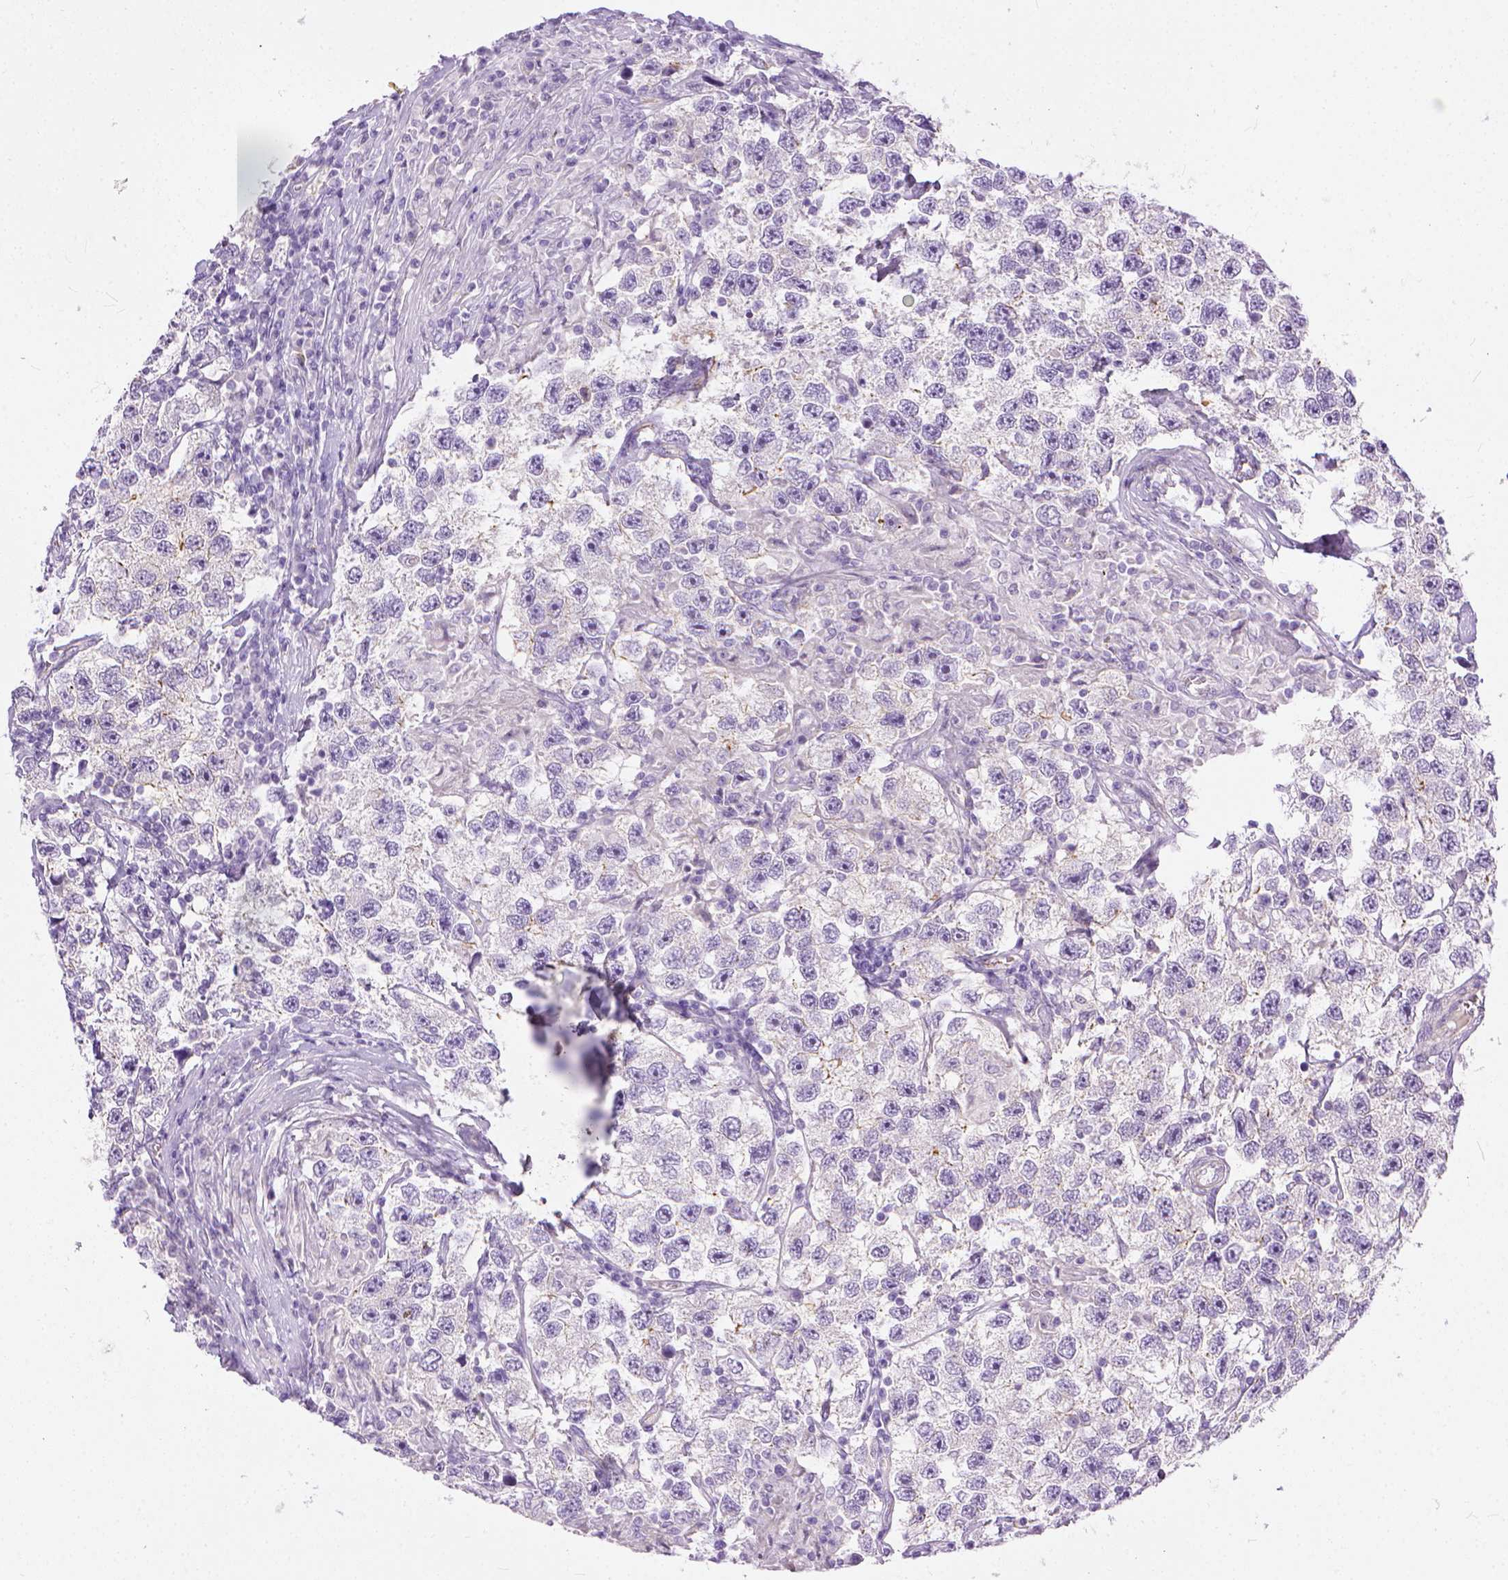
{"staining": {"intensity": "negative", "quantity": "none", "location": "none"}, "tissue": "testis cancer", "cell_type": "Tumor cells", "image_type": "cancer", "snomed": [{"axis": "morphology", "description": "Seminoma, NOS"}, {"axis": "topography", "description": "Testis"}], "caption": "Immunohistochemistry (IHC) of testis seminoma shows no staining in tumor cells.", "gene": "ADGRF1", "patient": {"sex": "male", "age": 26}}